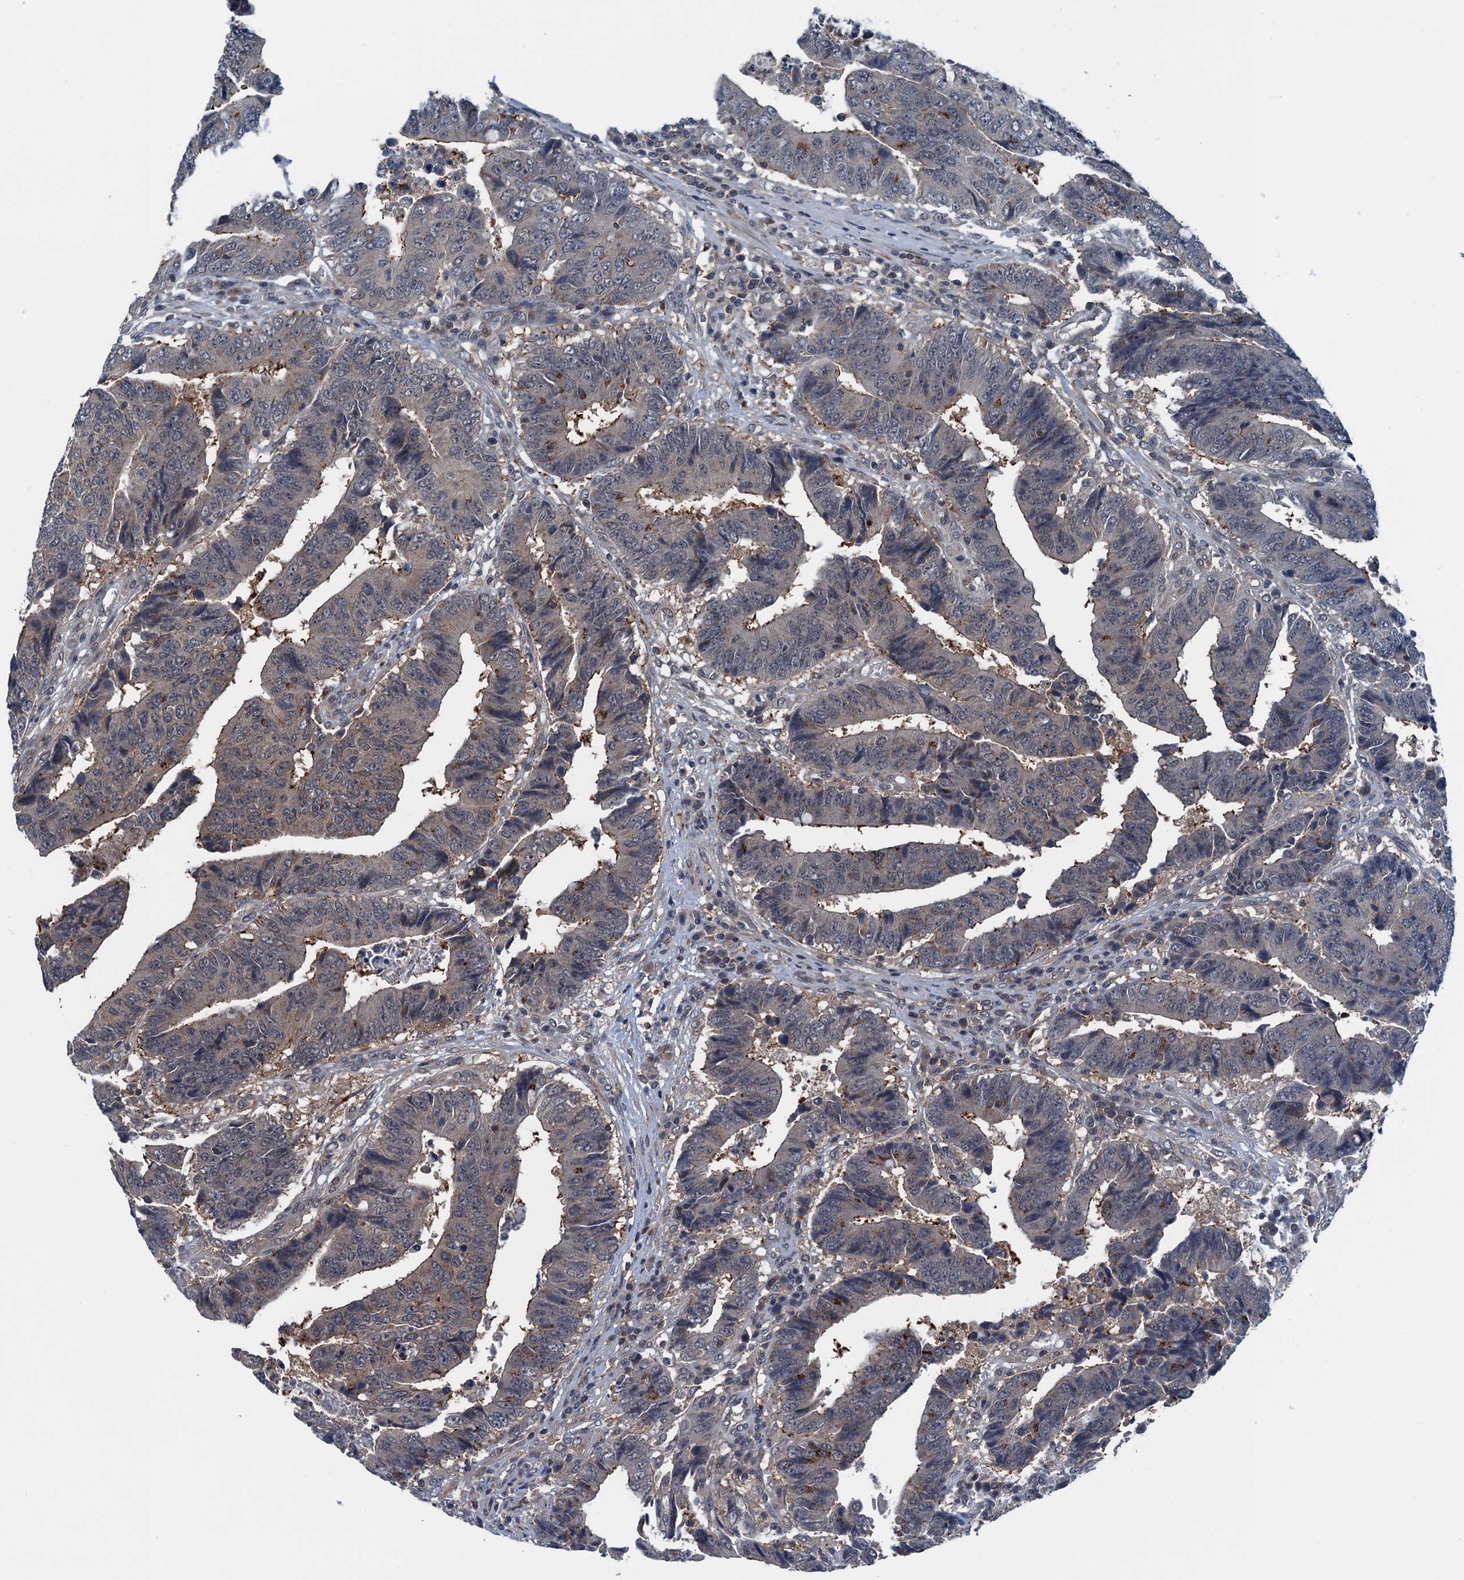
{"staining": {"intensity": "weak", "quantity": "<25%", "location": "cytoplasmic/membranous"}, "tissue": "colorectal cancer", "cell_type": "Tumor cells", "image_type": "cancer", "snomed": [{"axis": "morphology", "description": "Adenocarcinoma, NOS"}, {"axis": "topography", "description": "Rectum"}], "caption": "A high-resolution photomicrograph shows IHC staining of colorectal adenocarcinoma, which exhibits no significant staining in tumor cells. Nuclei are stained in blue.", "gene": "RNF165", "patient": {"sex": "male", "age": 84}}